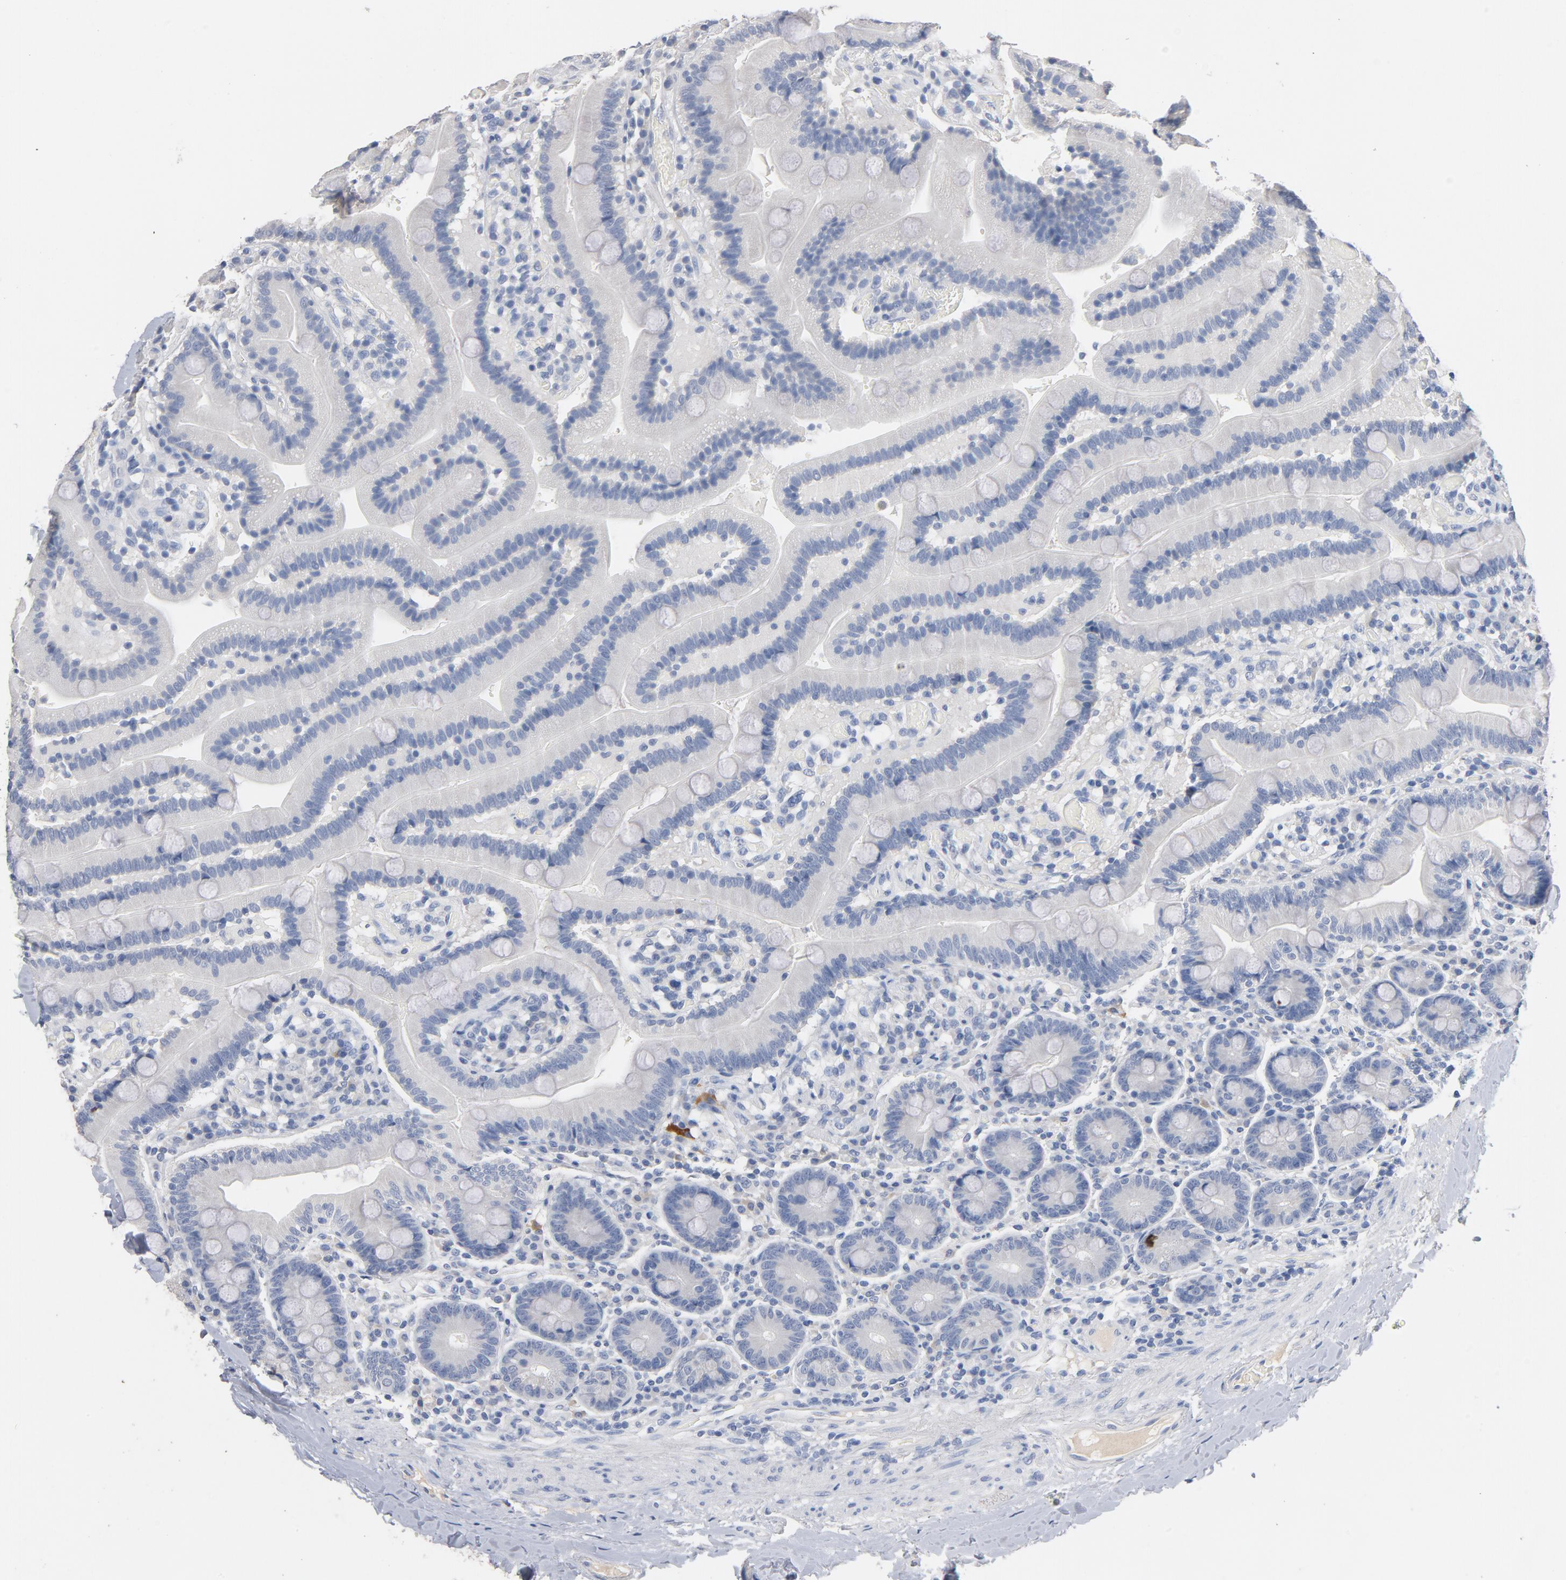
{"staining": {"intensity": "negative", "quantity": "none", "location": "none"}, "tissue": "duodenum", "cell_type": "Glandular cells", "image_type": "normal", "snomed": [{"axis": "morphology", "description": "Normal tissue, NOS"}, {"axis": "topography", "description": "Duodenum"}], "caption": "Glandular cells are negative for protein expression in unremarkable human duodenum. (DAB immunohistochemistry (IHC) with hematoxylin counter stain).", "gene": "ZCCHC13", "patient": {"sex": "male", "age": 66}}